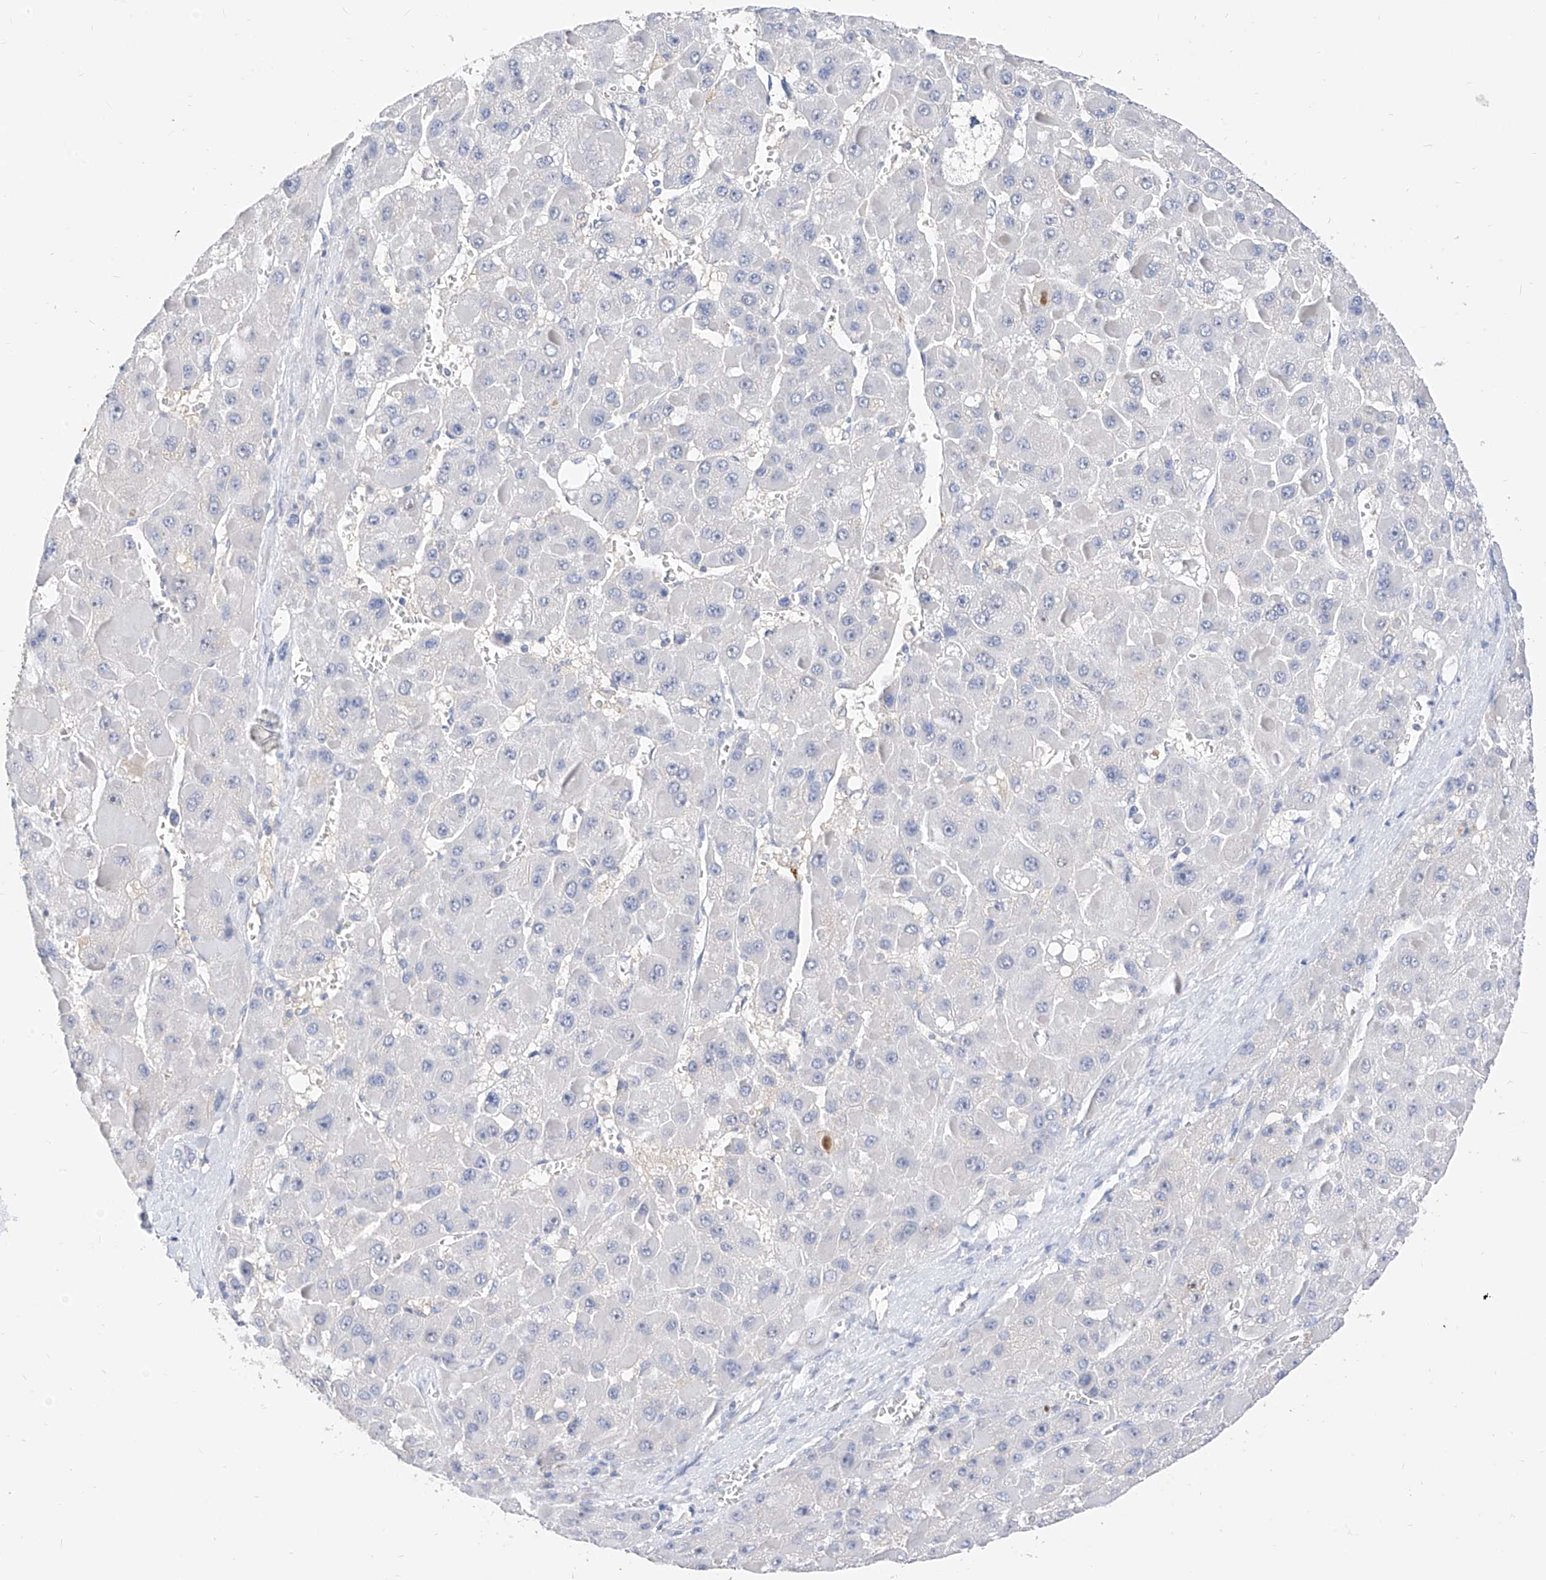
{"staining": {"intensity": "negative", "quantity": "none", "location": "none"}, "tissue": "liver cancer", "cell_type": "Tumor cells", "image_type": "cancer", "snomed": [{"axis": "morphology", "description": "Carcinoma, Hepatocellular, NOS"}, {"axis": "topography", "description": "Liver"}], "caption": "This is a histopathology image of immunohistochemistry (IHC) staining of liver cancer, which shows no staining in tumor cells. (Brightfield microscopy of DAB (3,3'-diaminobenzidine) IHC at high magnification).", "gene": "ZZEF1", "patient": {"sex": "female", "age": 73}}